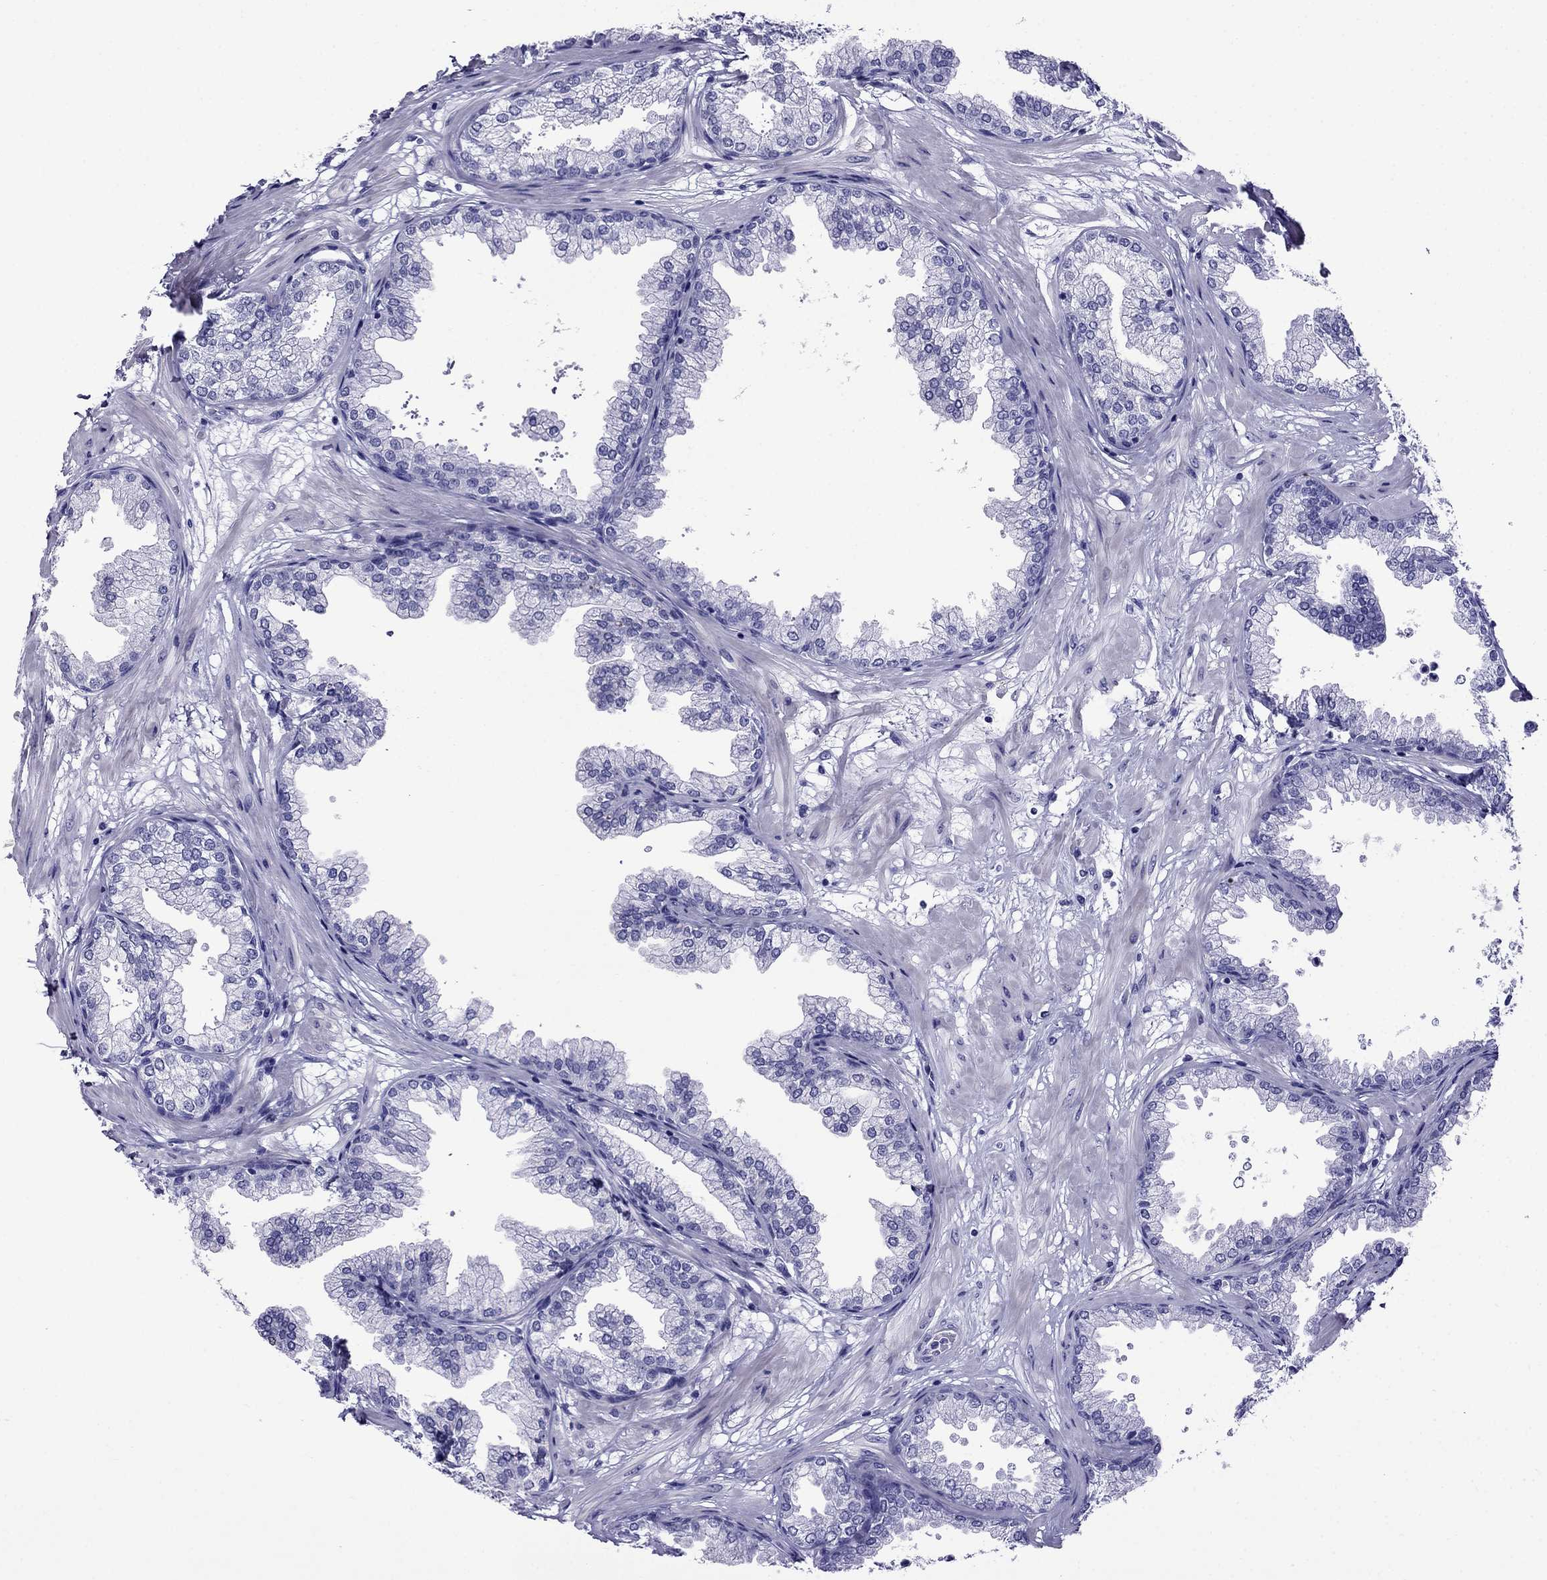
{"staining": {"intensity": "negative", "quantity": "none", "location": "none"}, "tissue": "prostate", "cell_type": "Glandular cells", "image_type": "normal", "snomed": [{"axis": "morphology", "description": "Normal tissue, NOS"}, {"axis": "topography", "description": "Prostate"}], "caption": "Benign prostate was stained to show a protein in brown. There is no significant positivity in glandular cells. (DAB (3,3'-diaminobenzidine) immunohistochemistry (IHC) visualized using brightfield microscopy, high magnification).", "gene": "CRYBA1", "patient": {"sex": "male", "age": 37}}